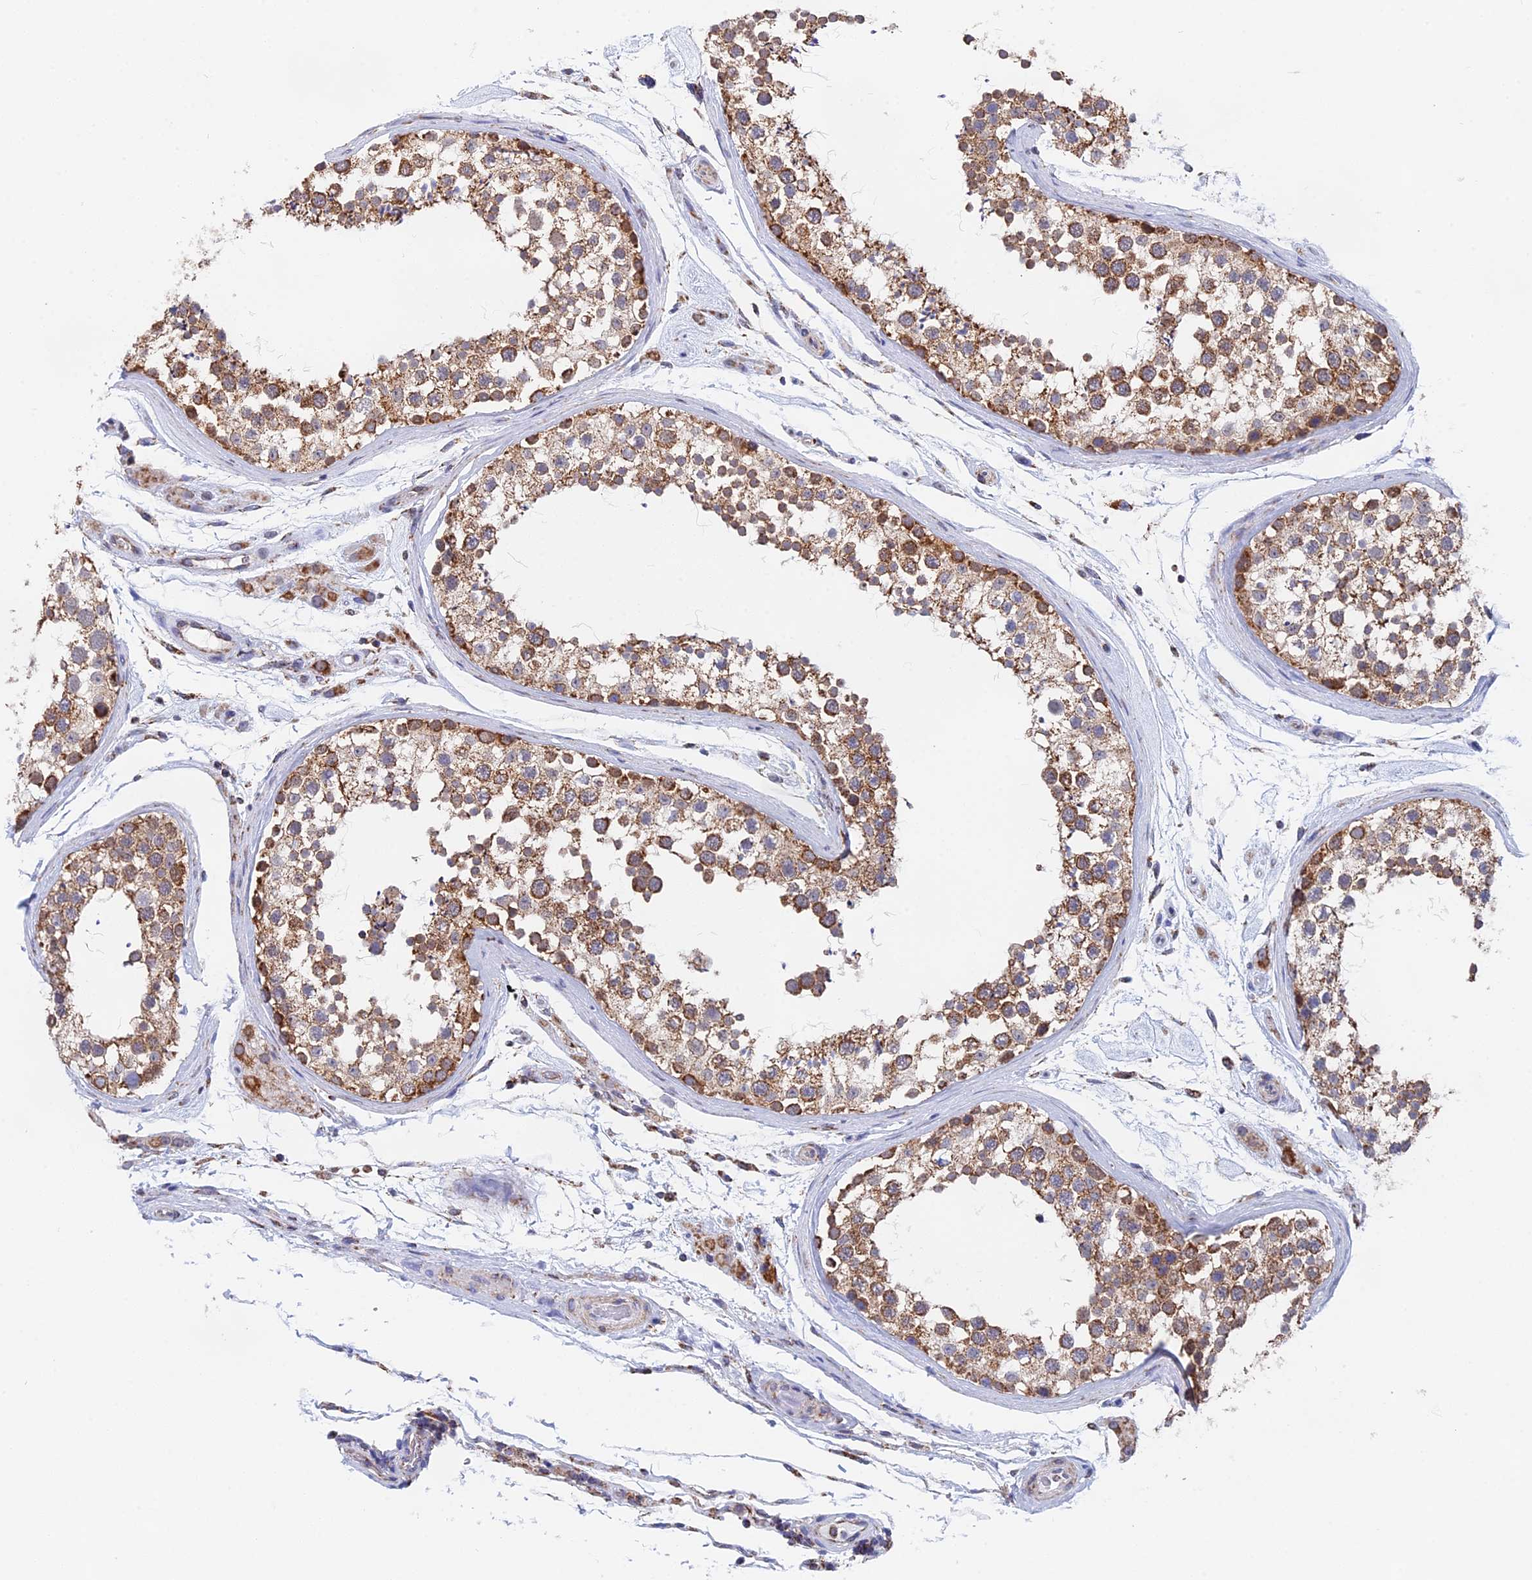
{"staining": {"intensity": "moderate", "quantity": ">75%", "location": "cytoplasmic/membranous"}, "tissue": "testis", "cell_type": "Cells in seminiferous ducts", "image_type": "normal", "snomed": [{"axis": "morphology", "description": "Normal tissue, NOS"}, {"axis": "topography", "description": "Testis"}], "caption": "A brown stain highlights moderate cytoplasmic/membranous expression of a protein in cells in seminiferous ducts of unremarkable human testis.", "gene": "CDC16", "patient": {"sex": "male", "age": 46}}